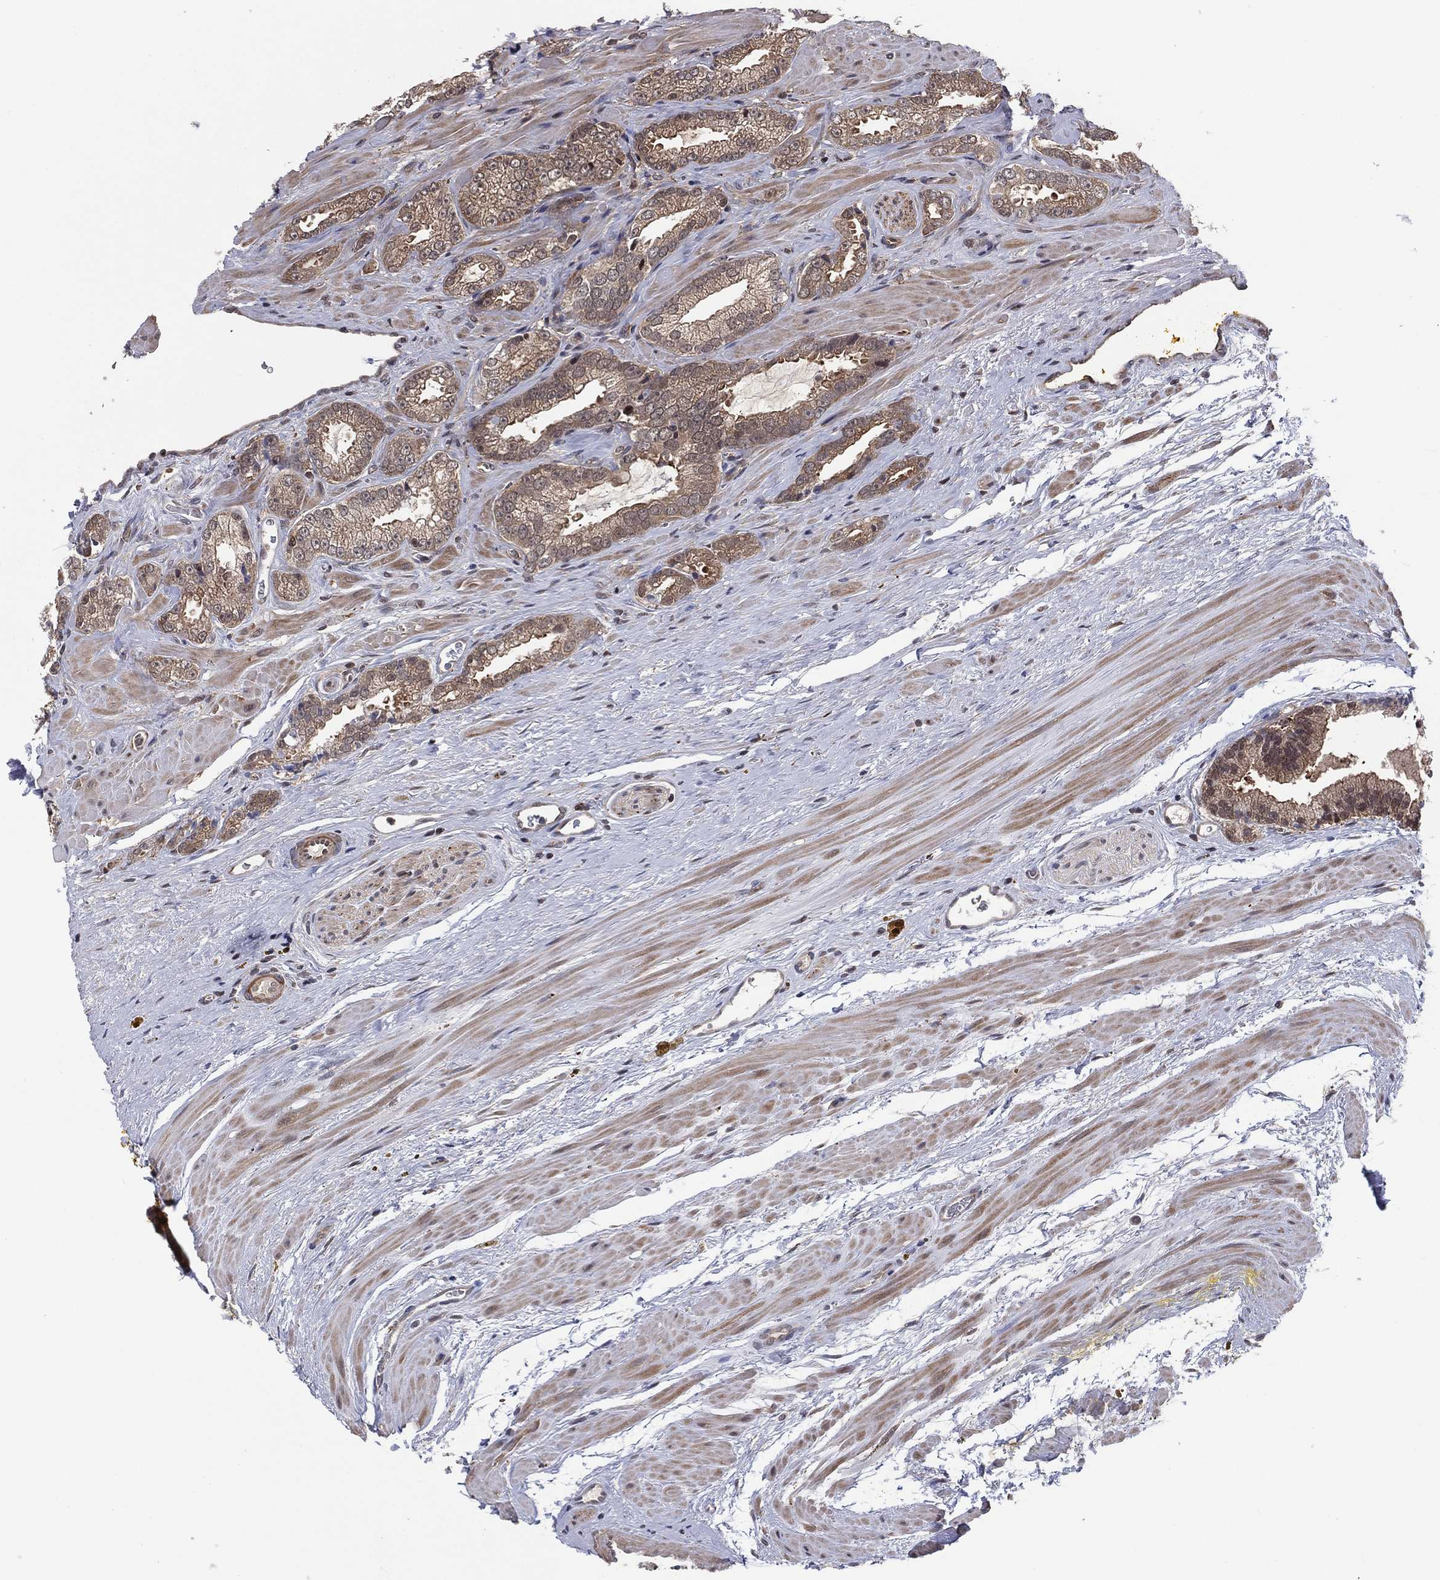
{"staining": {"intensity": "moderate", "quantity": ">75%", "location": "cytoplasmic/membranous"}, "tissue": "prostate cancer", "cell_type": "Tumor cells", "image_type": "cancer", "snomed": [{"axis": "morphology", "description": "Adenocarcinoma, NOS"}, {"axis": "topography", "description": "Prostate"}], "caption": "High-magnification brightfield microscopy of prostate cancer (adenocarcinoma) stained with DAB (brown) and counterstained with hematoxylin (blue). tumor cells exhibit moderate cytoplasmic/membranous expression is present in about>75% of cells. The protein of interest is shown in brown color, while the nuclei are stained blue.", "gene": "ICOSLG", "patient": {"sex": "male", "age": 67}}